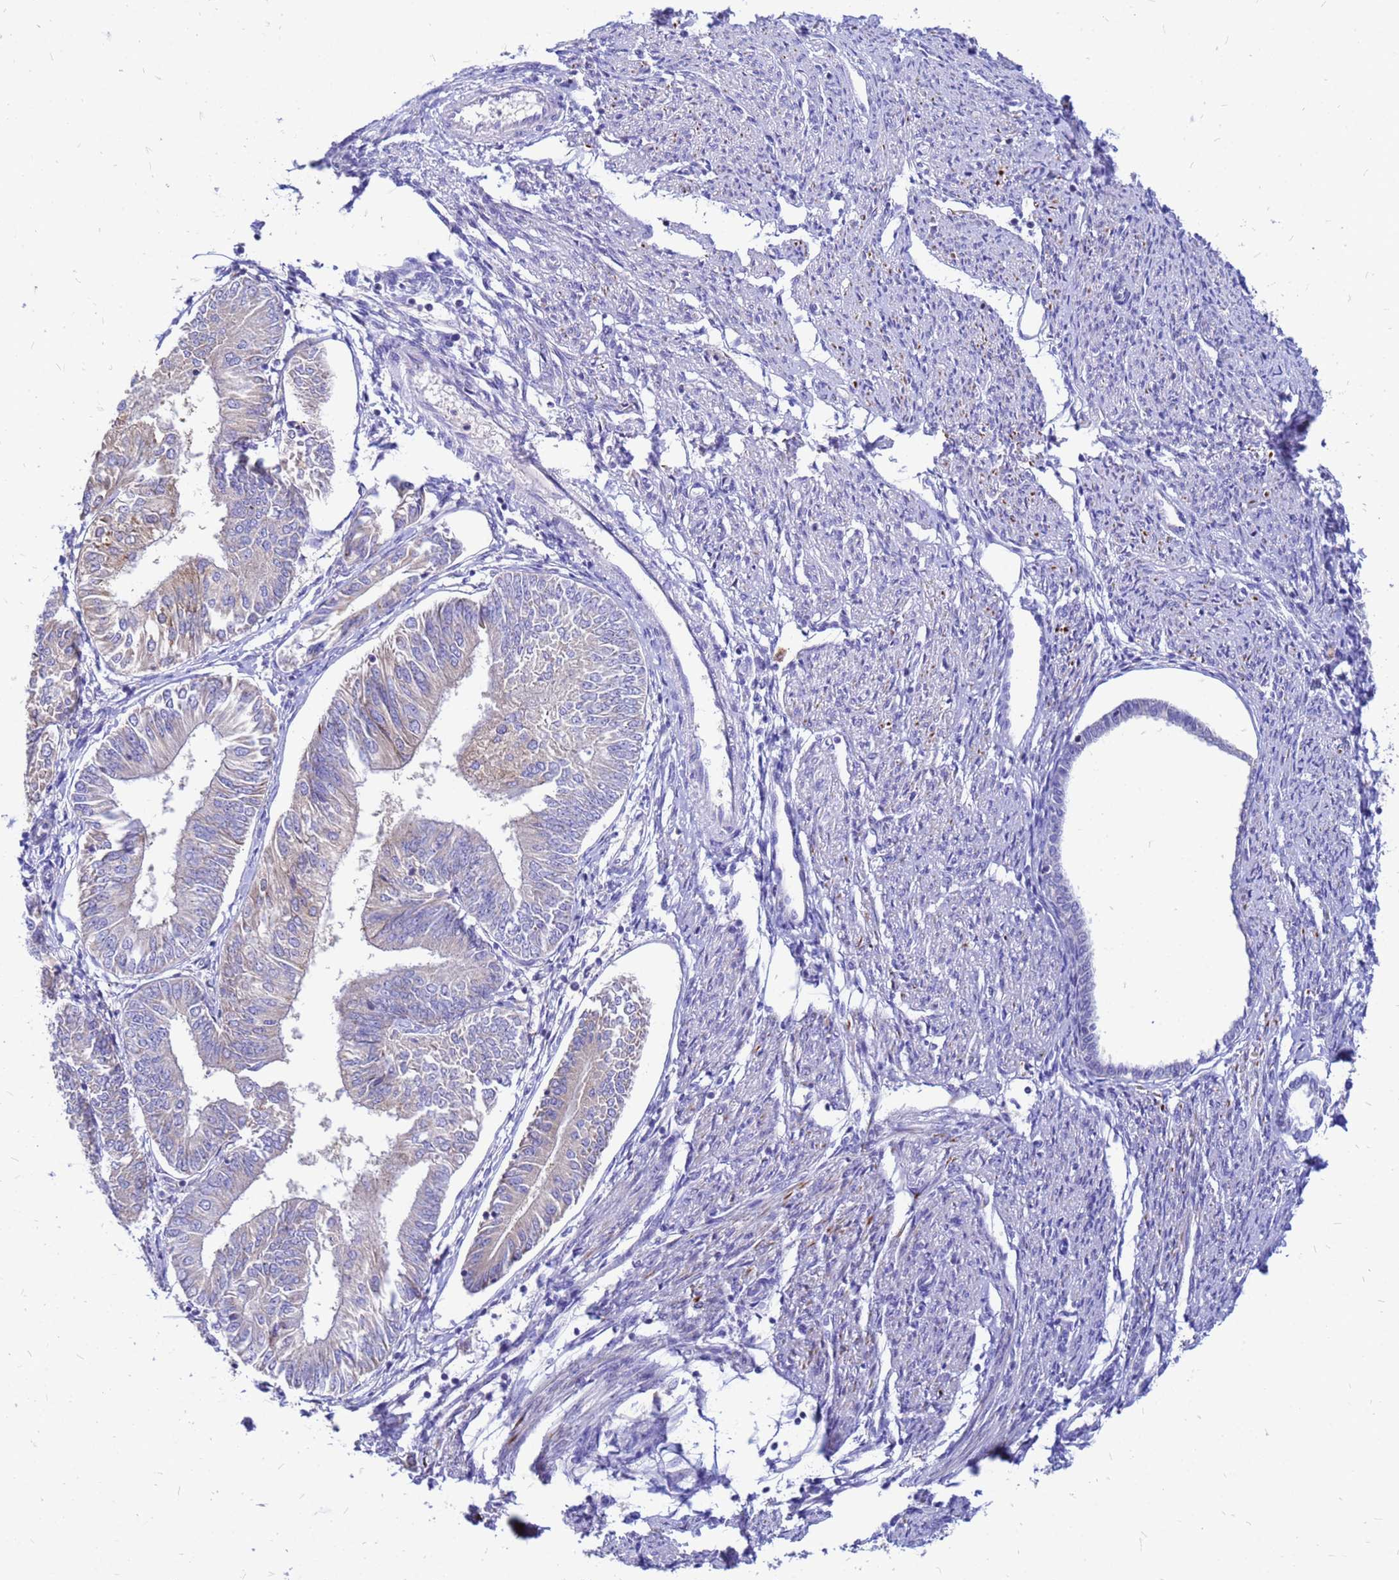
{"staining": {"intensity": "negative", "quantity": "none", "location": "none"}, "tissue": "endometrial cancer", "cell_type": "Tumor cells", "image_type": "cancer", "snomed": [{"axis": "morphology", "description": "Adenocarcinoma, NOS"}, {"axis": "topography", "description": "Endometrium"}], "caption": "Endometrial cancer (adenocarcinoma) was stained to show a protein in brown. There is no significant positivity in tumor cells.", "gene": "FHIP1A", "patient": {"sex": "female", "age": 58}}